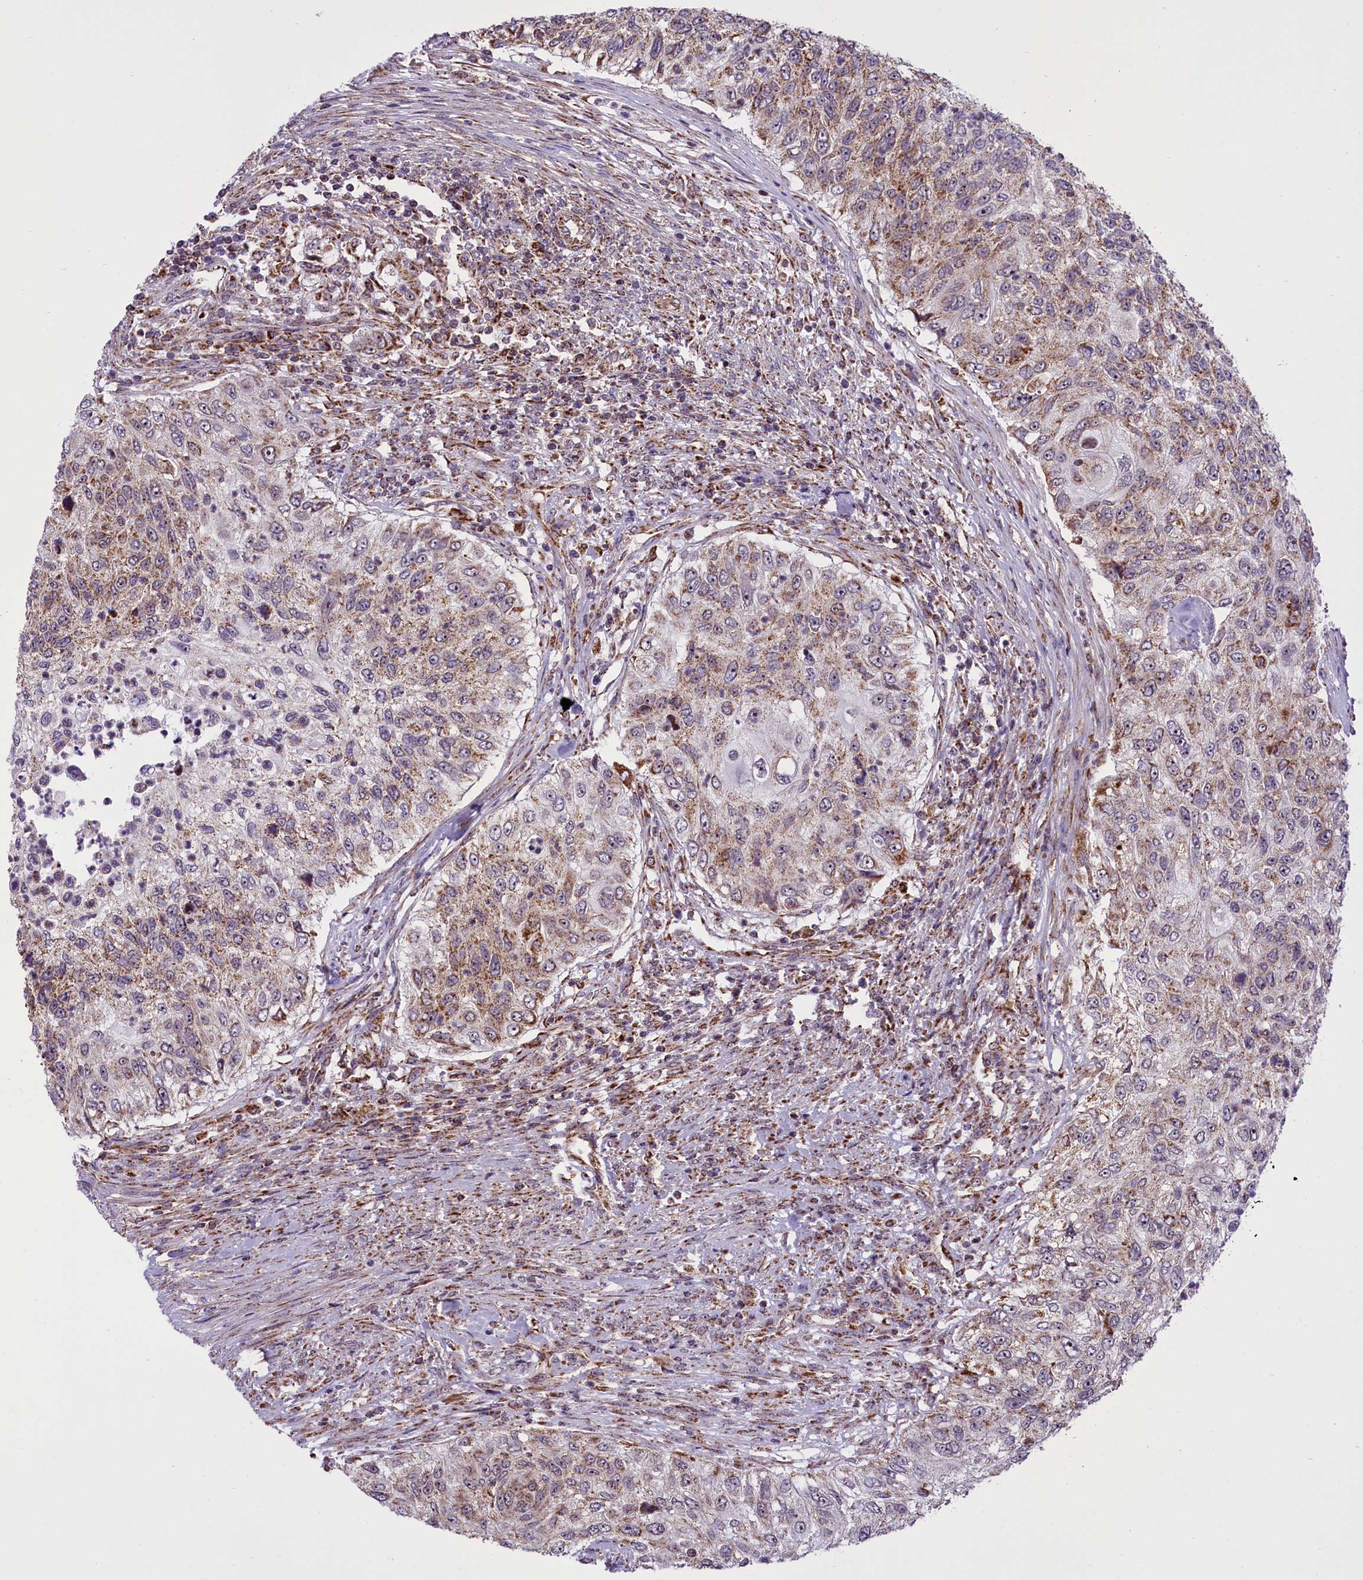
{"staining": {"intensity": "weak", "quantity": "25%-75%", "location": "cytoplasmic/membranous"}, "tissue": "urothelial cancer", "cell_type": "Tumor cells", "image_type": "cancer", "snomed": [{"axis": "morphology", "description": "Urothelial carcinoma, High grade"}, {"axis": "topography", "description": "Urinary bladder"}], "caption": "This histopathology image reveals immunohistochemistry staining of high-grade urothelial carcinoma, with low weak cytoplasmic/membranous expression in about 25%-75% of tumor cells.", "gene": "NDUFS5", "patient": {"sex": "female", "age": 60}}